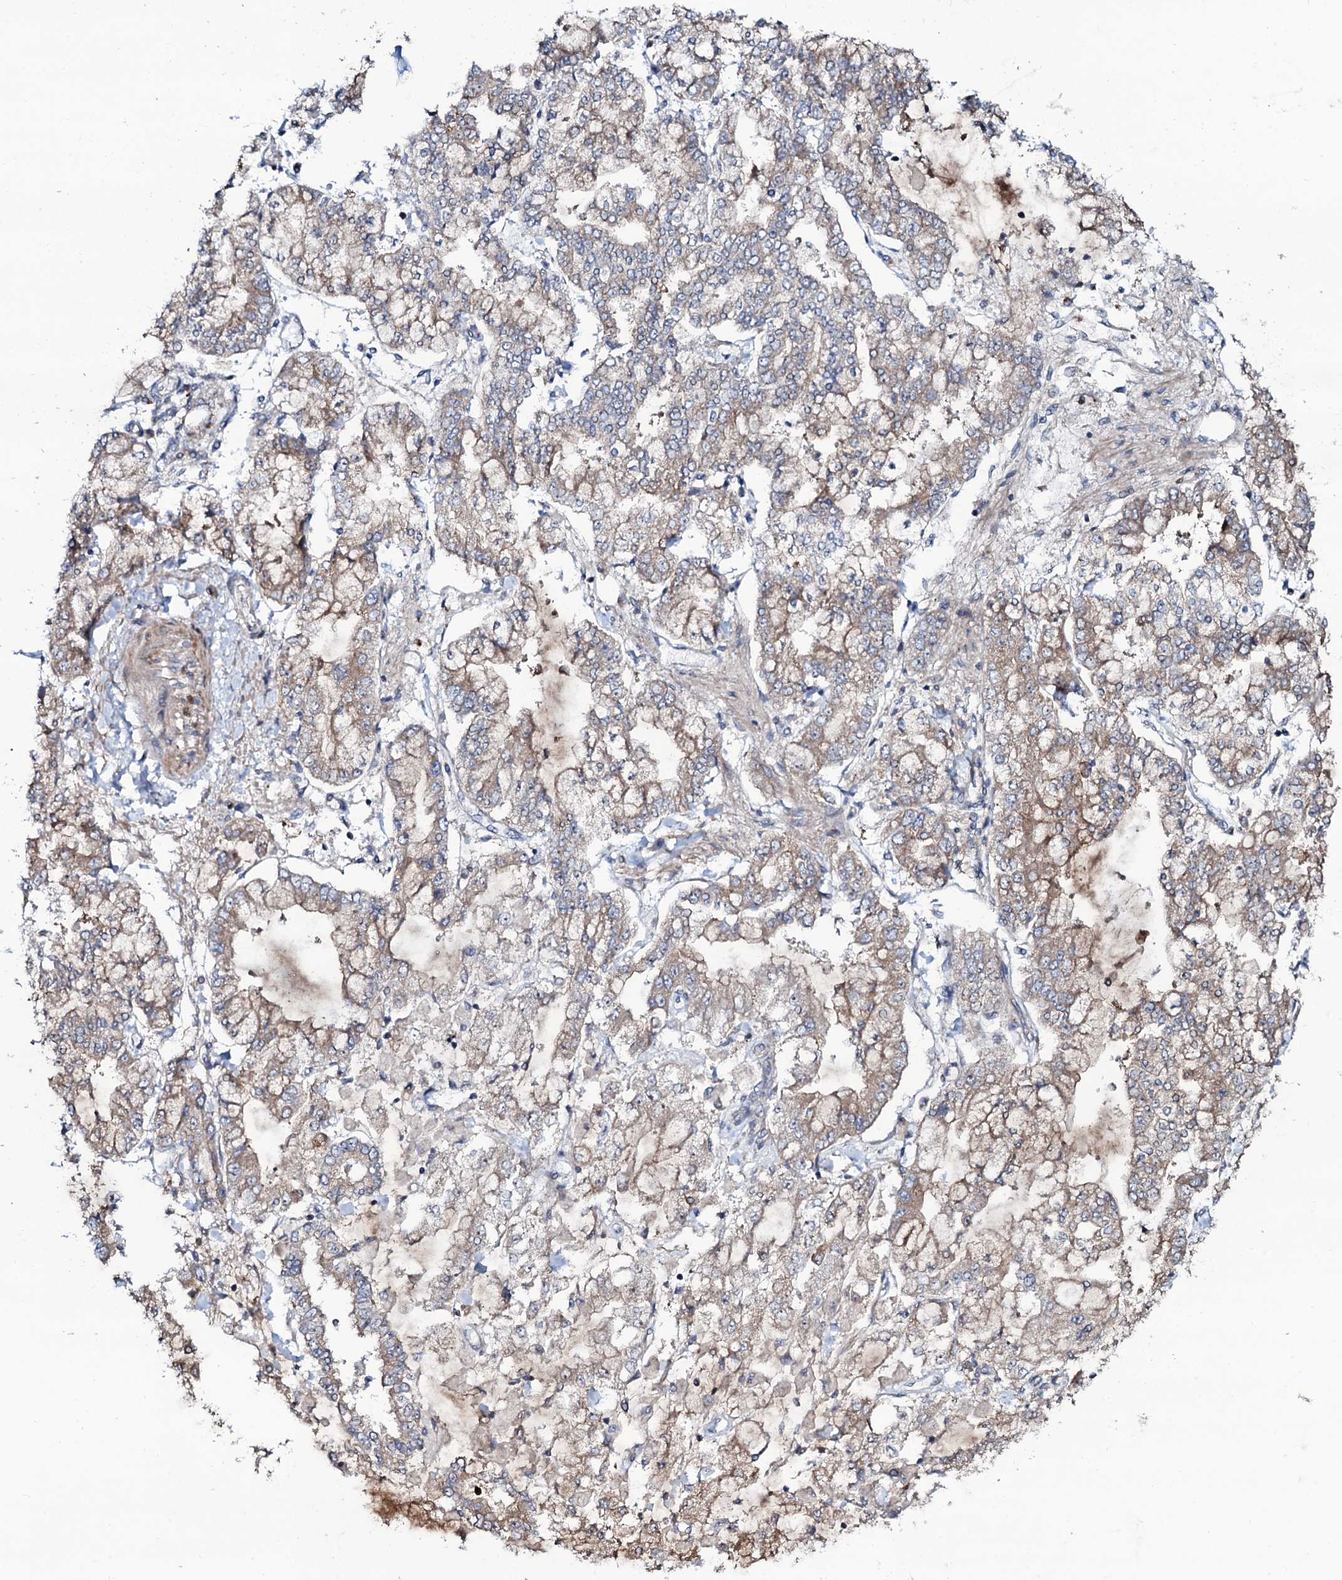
{"staining": {"intensity": "weak", "quantity": "25%-75%", "location": "cytoplasmic/membranous"}, "tissue": "stomach cancer", "cell_type": "Tumor cells", "image_type": "cancer", "snomed": [{"axis": "morphology", "description": "Normal tissue, NOS"}, {"axis": "morphology", "description": "Adenocarcinoma, NOS"}, {"axis": "topography", "description": "Stomach, upper"}, {"axis": "topography", "description": "Stomach"}], "caption": "The photomicrograph exhibits immunohistochemical staining of stomach adenocarcinoma. There is weak cytoplasmic/membranous expression is present in approximately 25%-75% of tumor cells.", "gene": "COG6", "patient": {"sex": "male", "age": 76}}